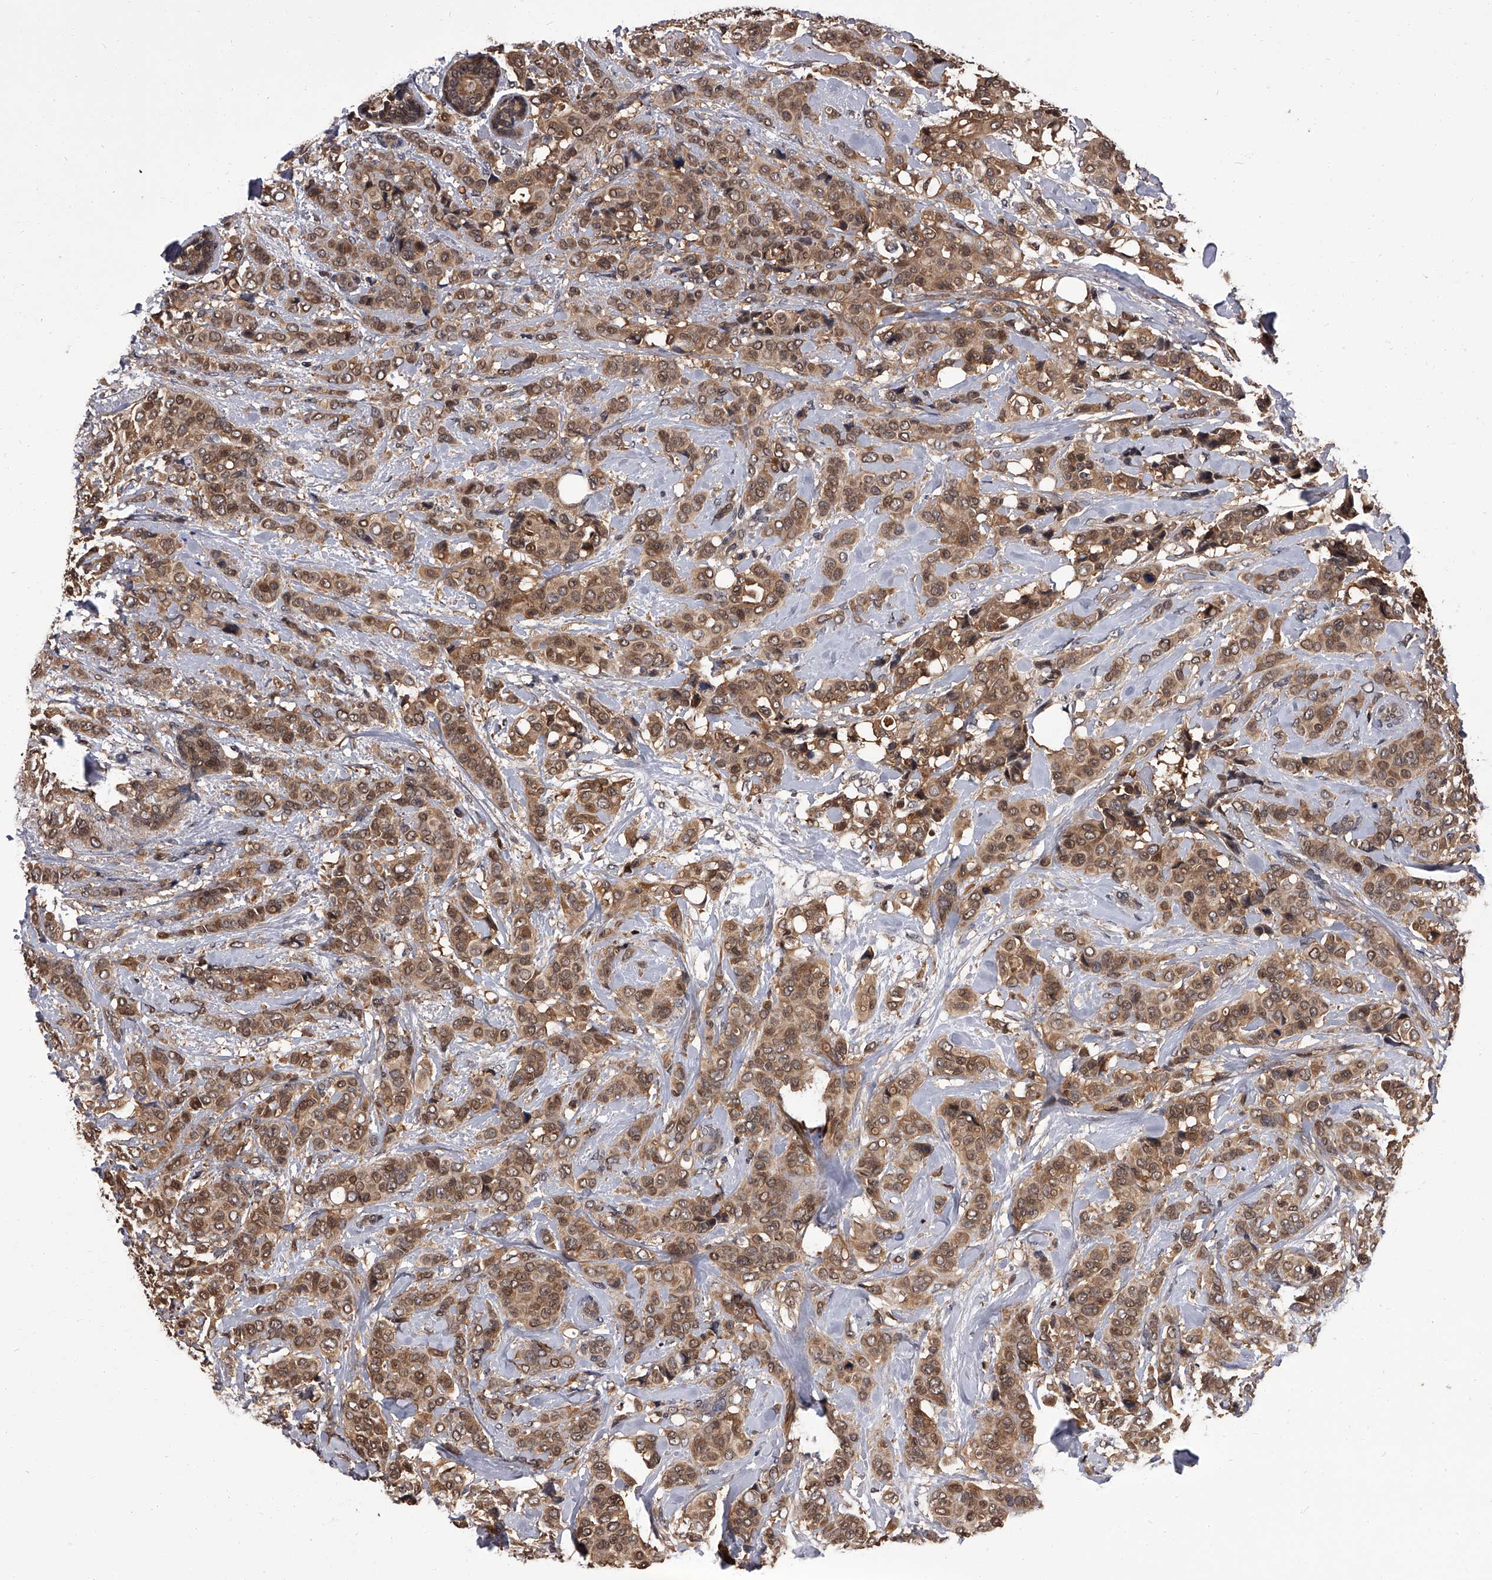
{"staining": {"intensity": "moderate", "quantity": ">75%", "location": "cytoplasmic/membranous,nuclear"}, "tissue": "breast cancer", "cell_type": "Tumor cells", "image_type": "cancer", "snomed": [{"axis": "morphology", "description": "Lobular carcinoma"}, {"axis": "topography", "description": "Breast"}], "caption": "Brown immunohistochemical staining in breast cancer (lobular carcinoma) demonstrates moderate cytoplasmic/membranous and nuclear staining in approximately >75% of tumor cells.", "gene": "SLC18B1", "patient": {"sex": "female", "age": 51}}